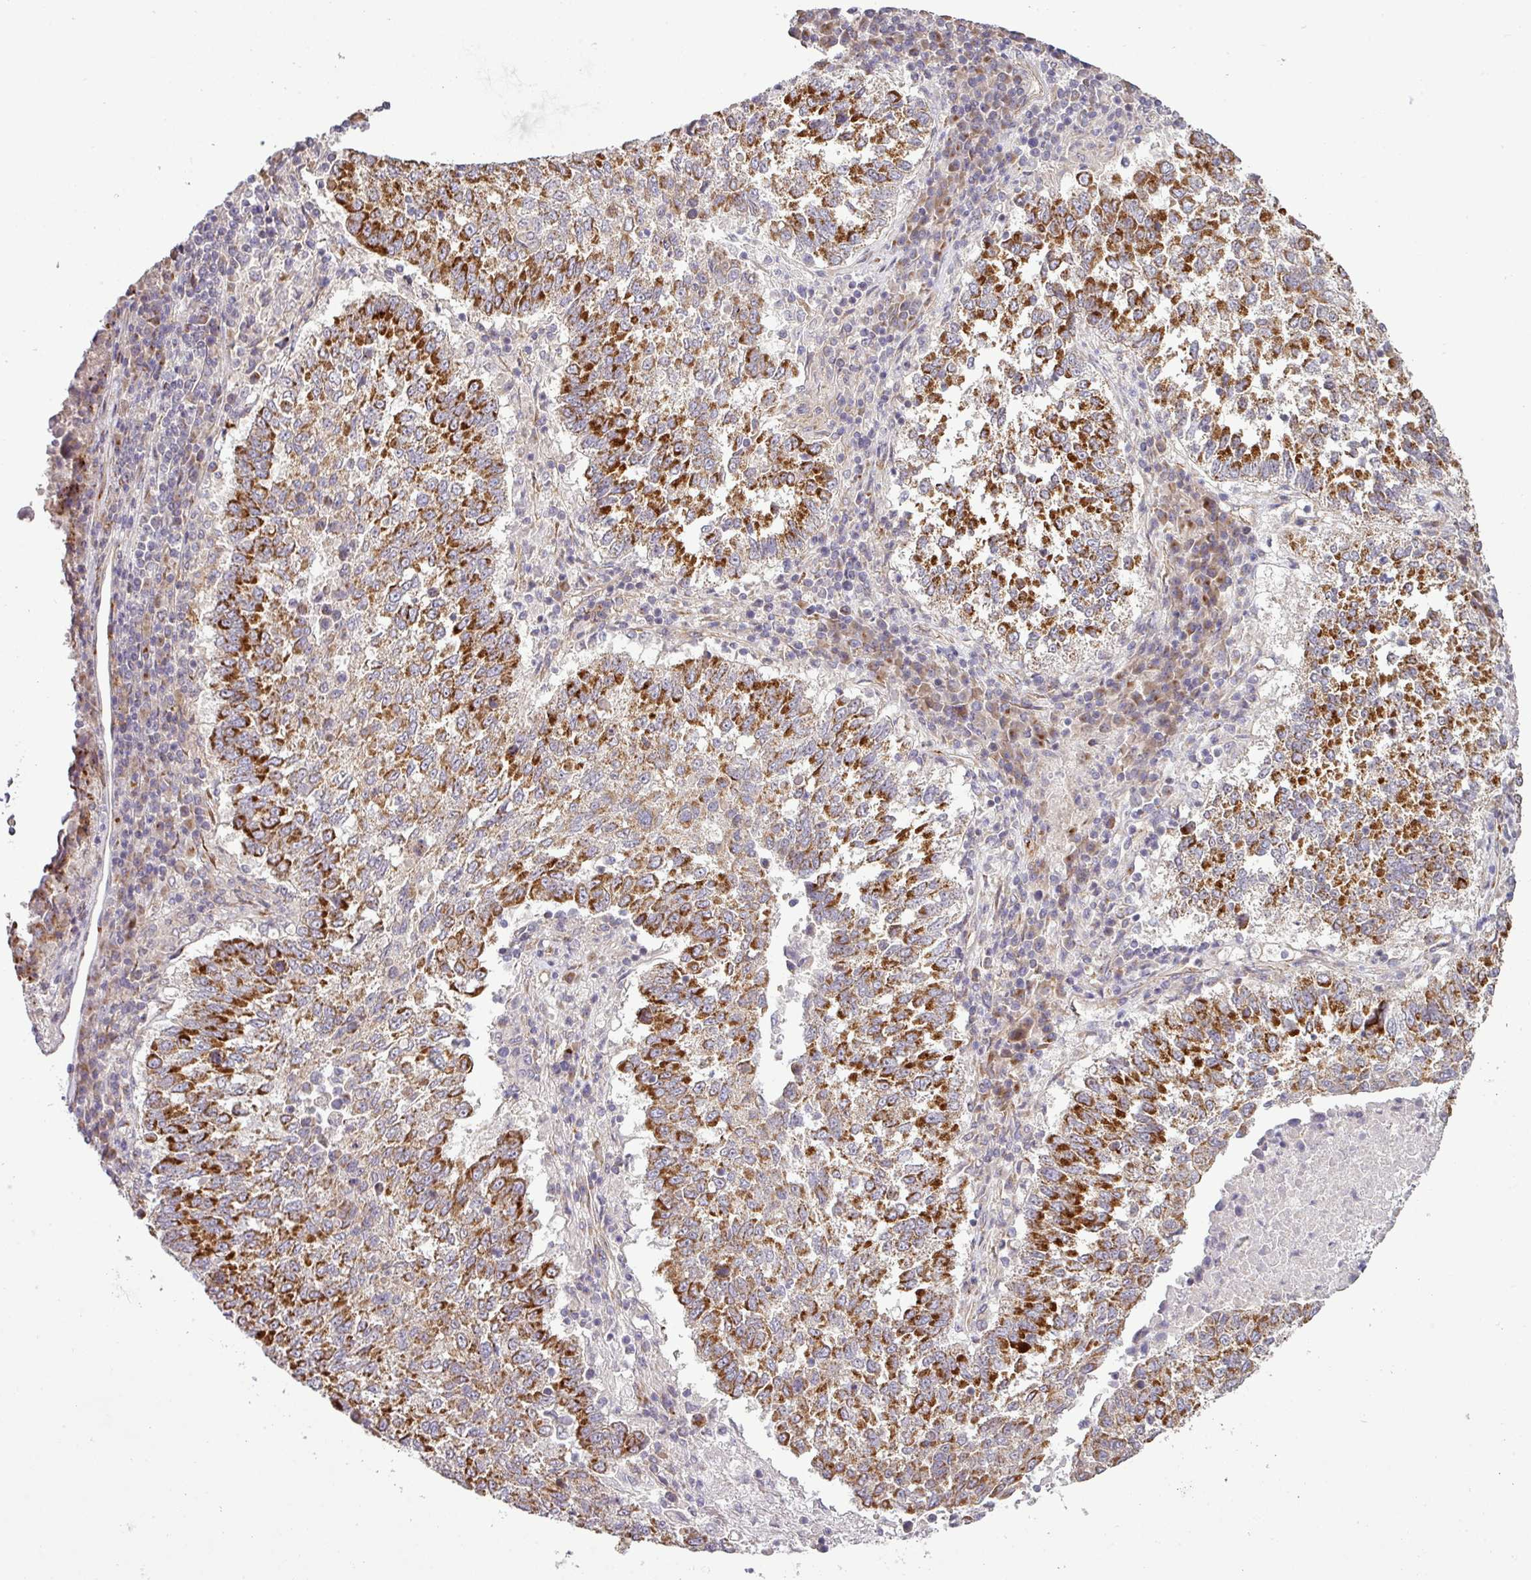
{"staining": {"intensity": "strong", "quantity": ">75%", "location": "cytoplasmic/membranous"}, "tissue": "lung cancer", "cell_type": "Tumor cells", "image_type": "cancer", "snomed": [{"axis": "morphology", "description": "Squamous cell carcinoma, NOS"}, {"axis": "topography", "description": "Lung"}], "caption": "Immunohistochemistry image of neoplastic tissue: lung squamous cell carcinoma stained using immunohistochemistry displays high levels of strong protein expression localized specifically in the cytoplasmic/membranous of tumor cells, appearing as a cytoplasmic/membranous brown color.", "gene": "TIMMDC1", "patient": {"sex": "male", "age": 73}}